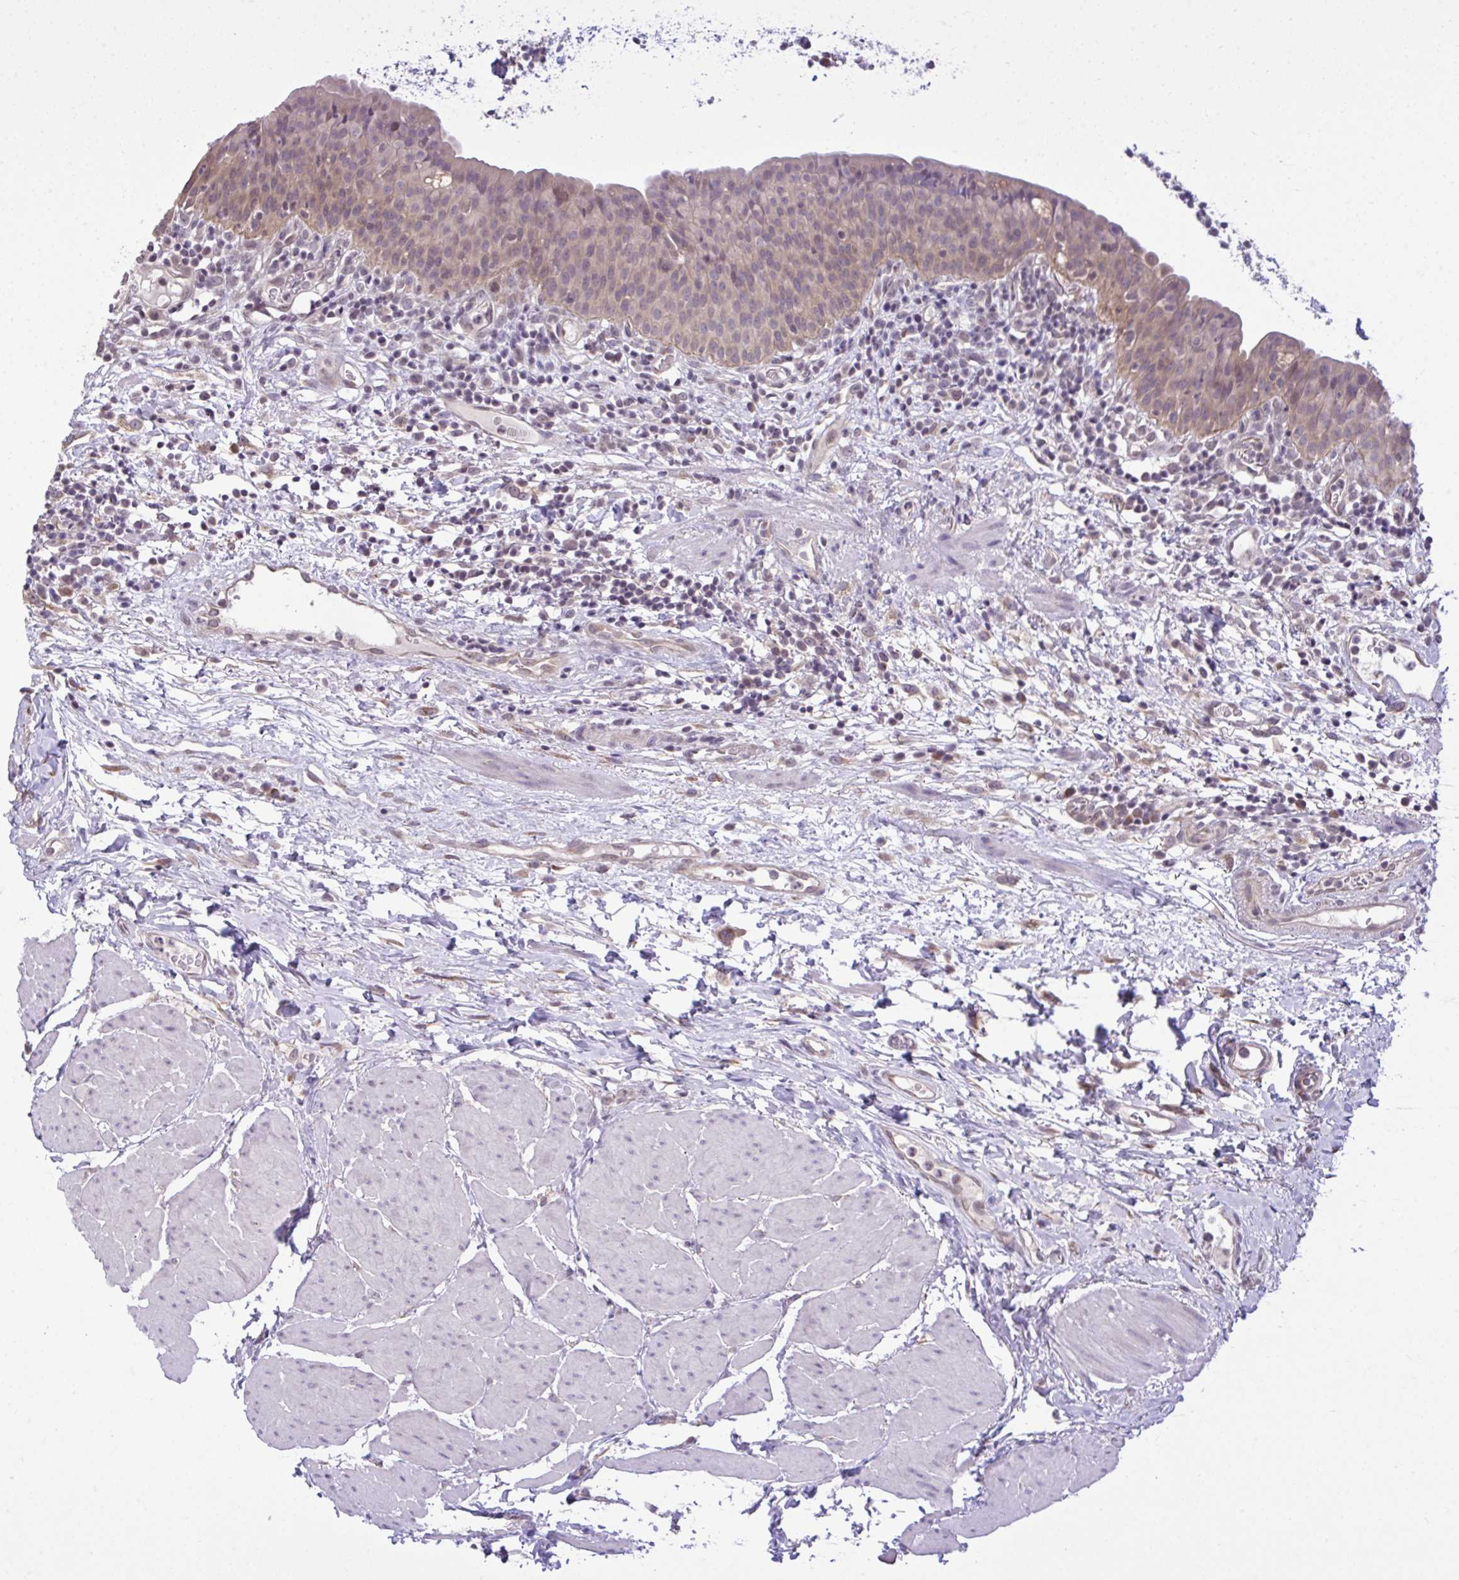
{"staining": {"intensity": "moderate", "quantity": ">75%", "location": "cytoplasmic/membranous,nuclear"}, "tissue": "urinary bladder", "cell_type": "Urothelial cells", "image_type": "normal", "snomed": [{"axis": "morphology", "description": "Normal tissue, NOS"}, {"axis": "morphology", "description": "Inflammation, NOS"}, {"axis": "topography", "description": "Urinary bladder"}], "caption": "A brown stain labels moderate cytoplasmic/membranous,nuclear staining of a protein in urothelial cells of unremarkable urinary bladder.", "gene": "CYP20A1", "patient": {"sex": "male", "age": 57}}